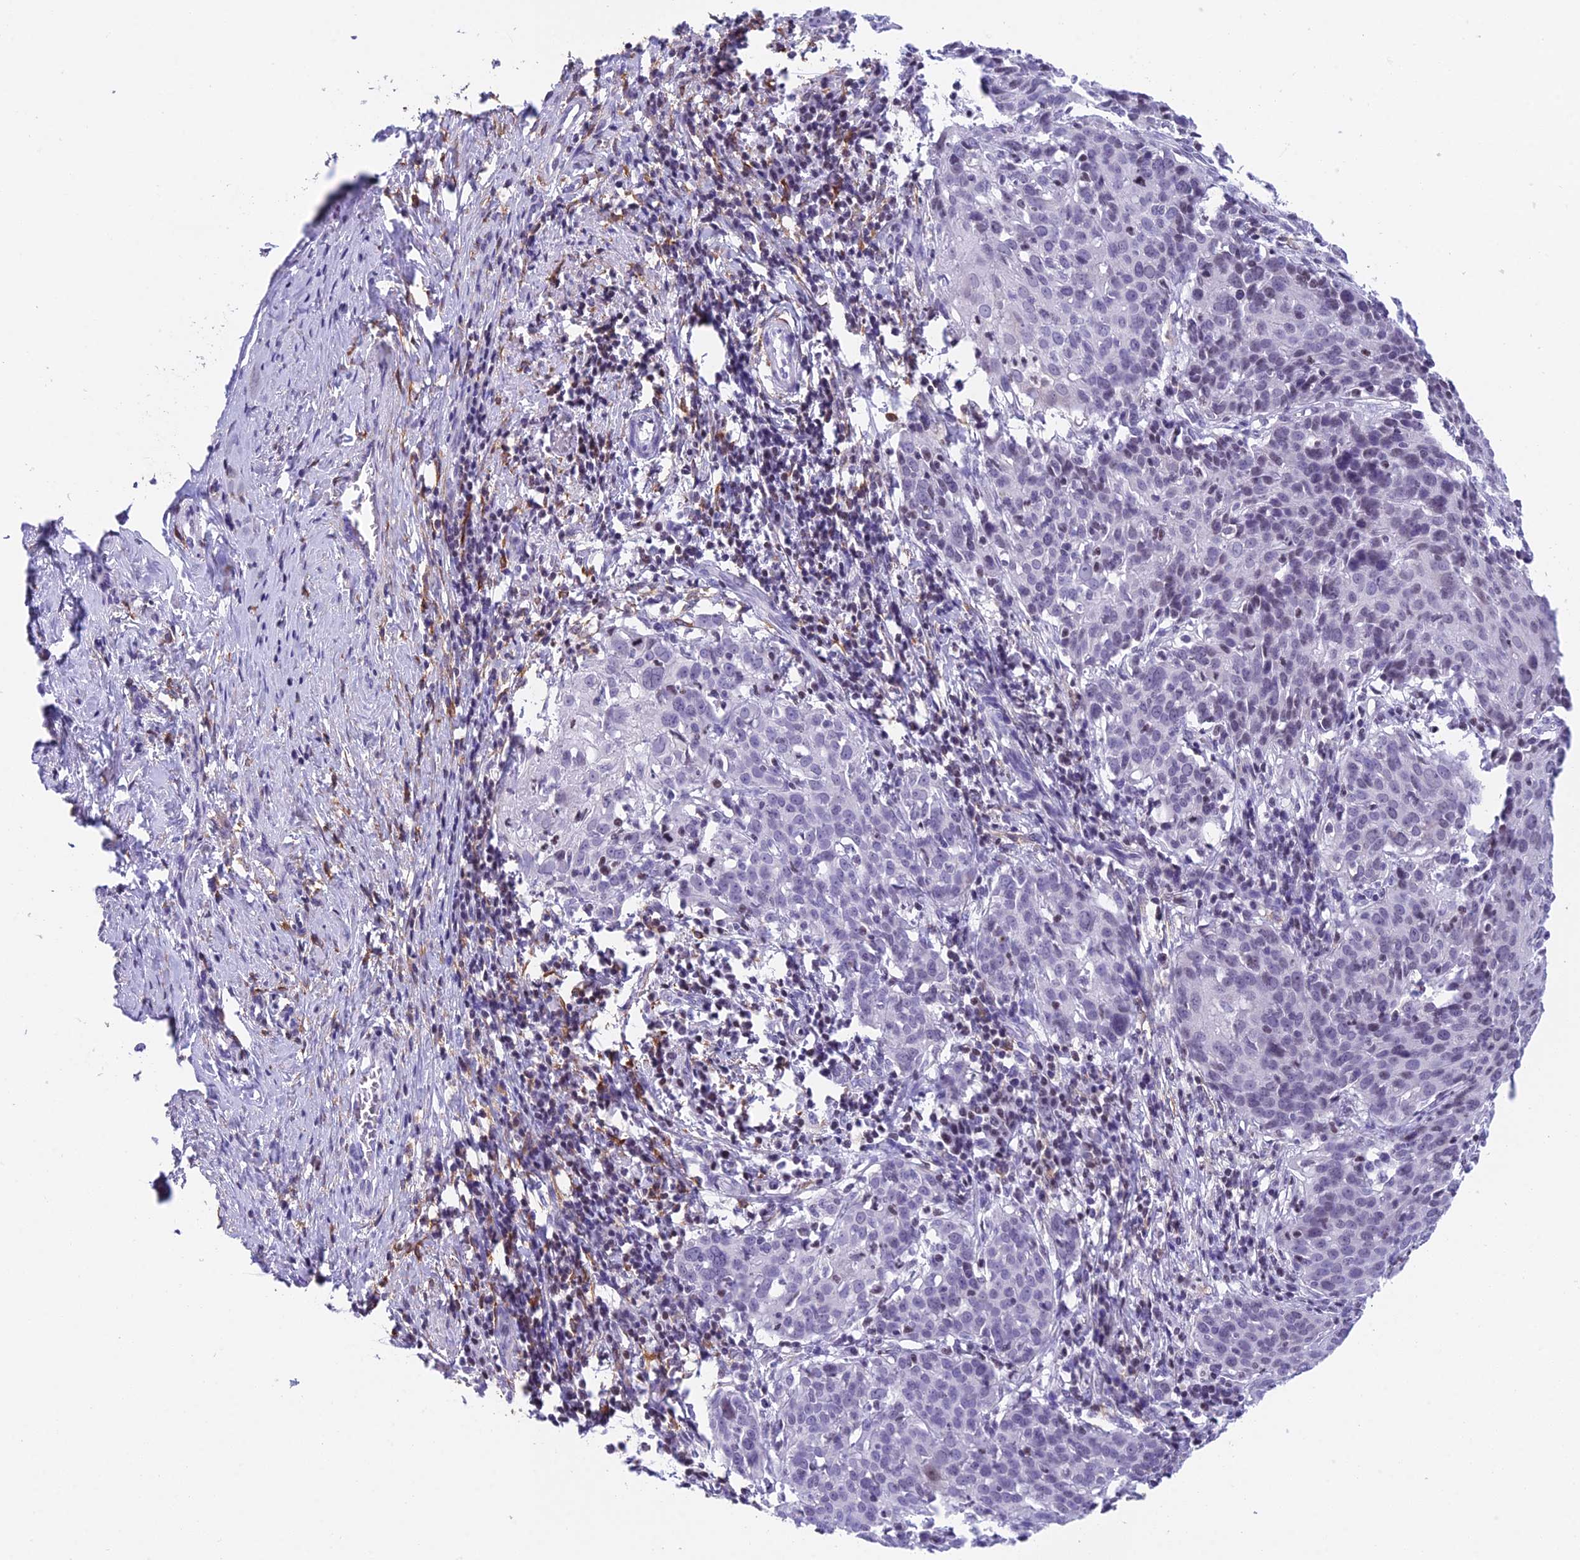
{"staining": {"intensity": "weak", "quantity": "<25%", "location": "nuclear"}, "tissue": "cervical cancer", "cell_type": "Tumor cells", "image_type": "cancer", "snomed": [{"axis": "morphology", "description": "Squamous cell carcinoma, NOS"}, {"axis": "topography", "description": "Cervix"}], "caption": "Immunohistochemistry of squamous cell carcinoma (cervical) reveals no positivity in tumor cells.", "gene": "CC2D2A", "patient": {"sex": "female", "age": 50}}